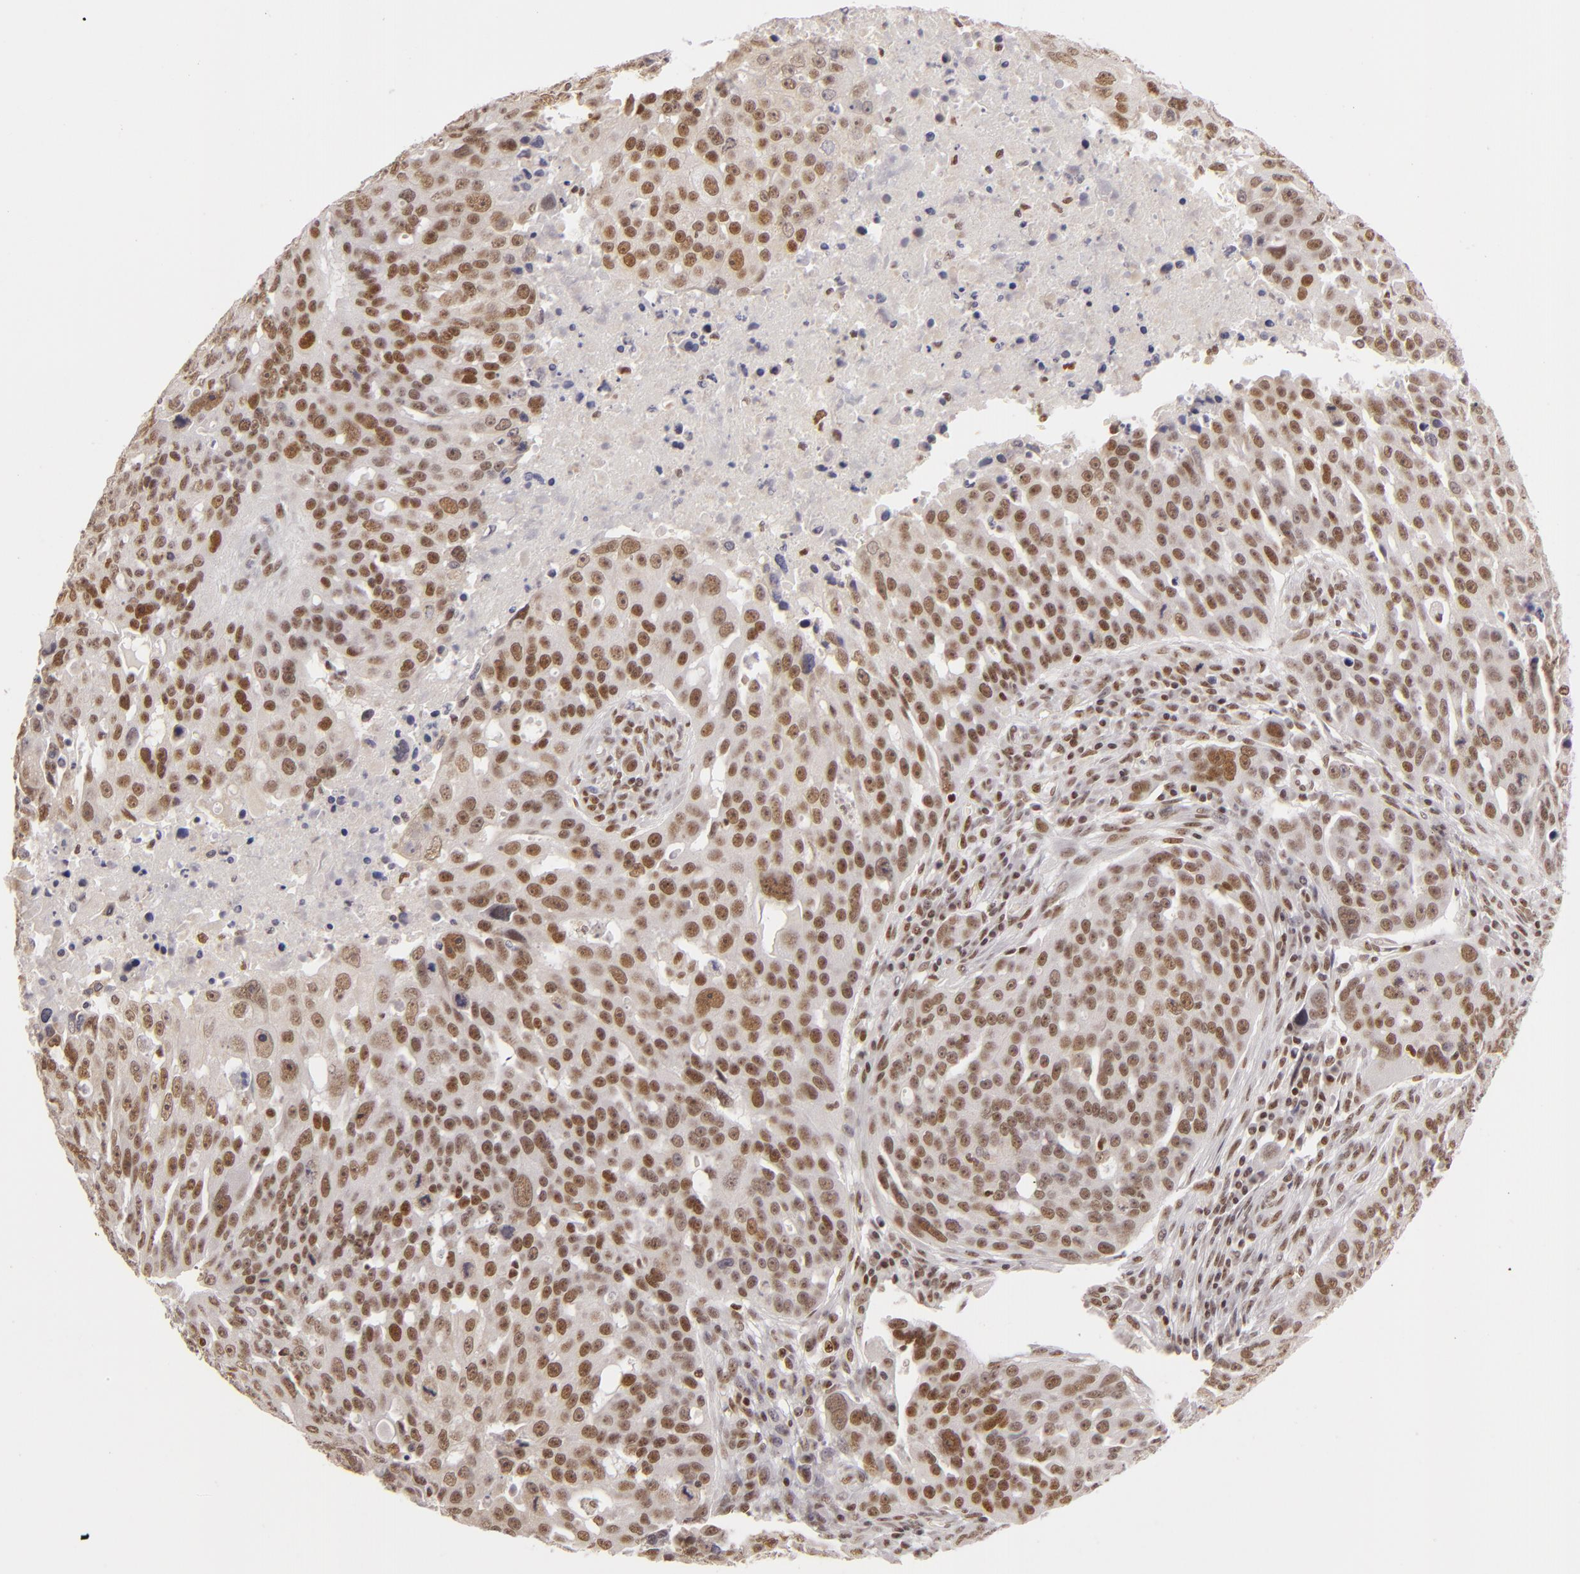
{"staining": {"intensity": "moderate", "quantity": ">75%", "location": "nuclear"}, "tissue": "ovarian cancer", "cell_type": "Tumor cells", "image_type": "cancer", "snomed": [{"axis": "morphology", "description": "Carcinoma, endometroid"}, {"axis": "topography", "description": "Ovary"}], "caption": "Protein expression analysis of ovarian cancer reveals moderate nuclear positivity in approximately >75% of tumor cells.", "gene": "DAXX", "patient": {"sex": "female", "age": 75}}